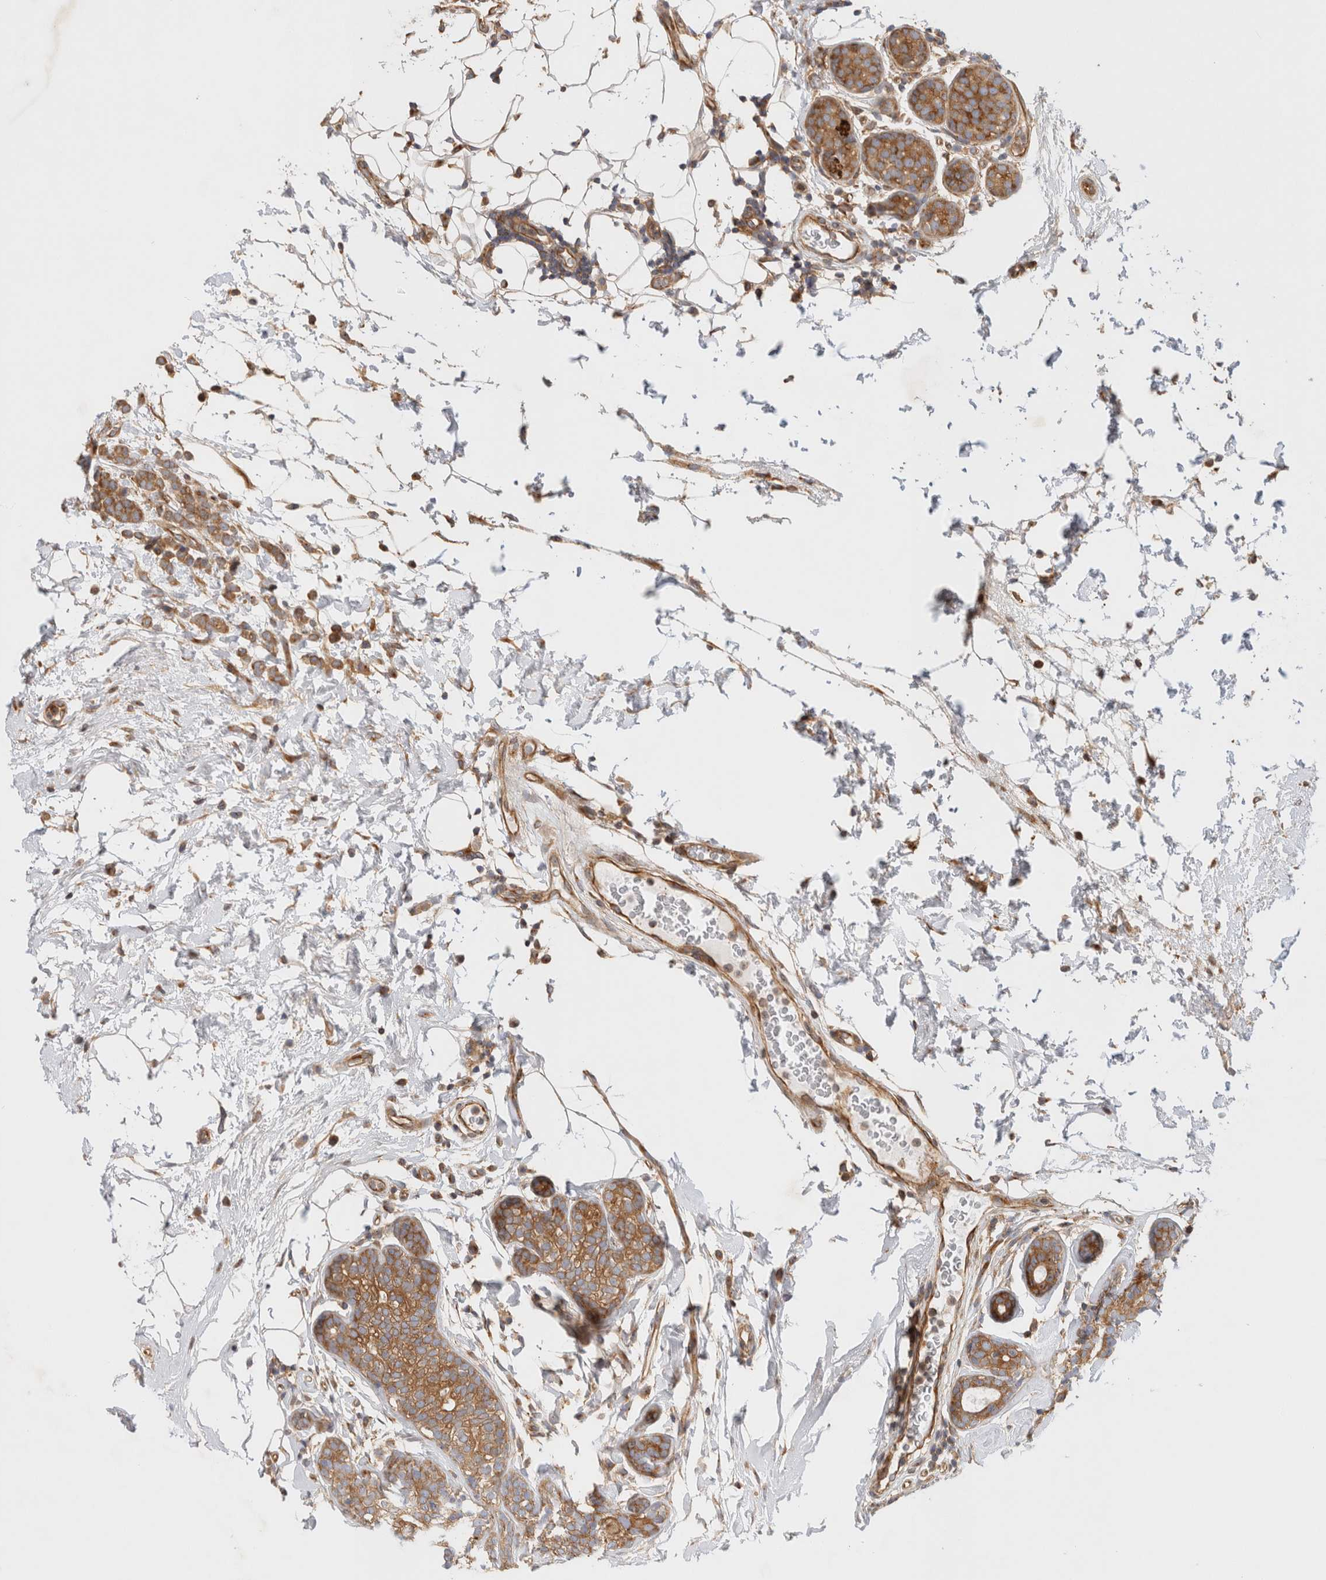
{"staining": {"intensity": "moderate", "quantity": ">75%", "location": "cytoplasmic/membranous"}, "tissue": "breast cancer", "cell_type": "Tumor cells", "image_type": "cancer", "snomed": [{"axis": "morphology", "description": "Lobular carcinoma"}, {"axis": "topography", "description": "Breast"}], "caption": "Human lobular carcinoma (breast) stained for a protein (brown) displays moderate cytoplasmic/membranous positive expression in approximately >75% of tumor cells.", "gene": "GPR150", "patient": {"sex": "female", "age": 50}}